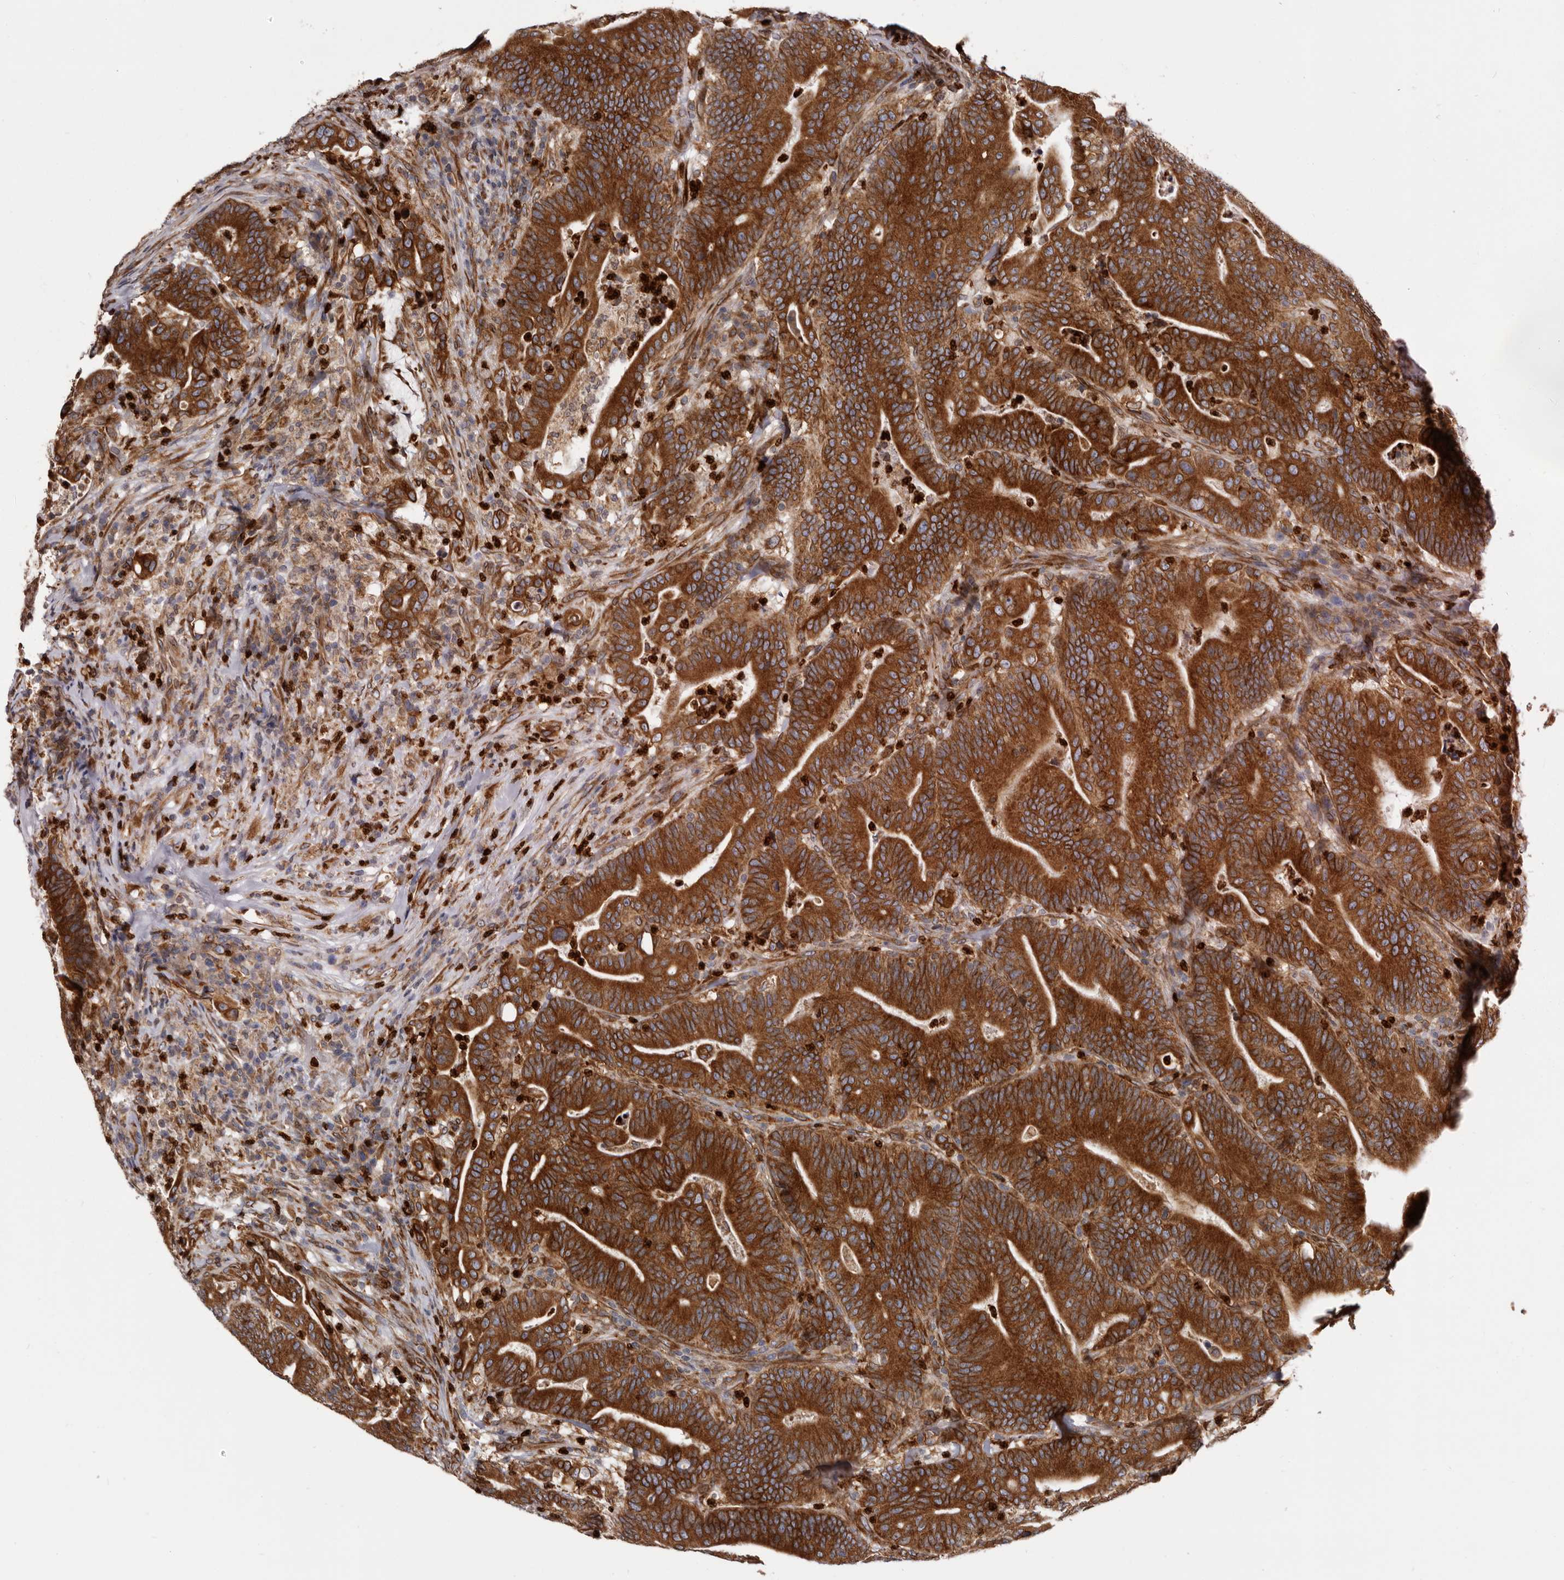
{"staining": {"intensity": "strong", "quantity": ">75%", "location": "cytoplasmic/membranous"}, "tissue": "colorectal cancer", "cell_type": "Tumor cells", "image_type": "cancer", "snomed": [{"axis": "morphology", "description": "Adenocarcinoma, NOS"}, {"axis": "topography", "description": "Colon"}], "caption": "Colorectal cancer stained for a protein (brown) demonstrates strong cytoplasmic/membranous positive expression in about >75% of tumor cells.", "gene": "C4orf3", "patient": {"sex": "female", "age": 66}}